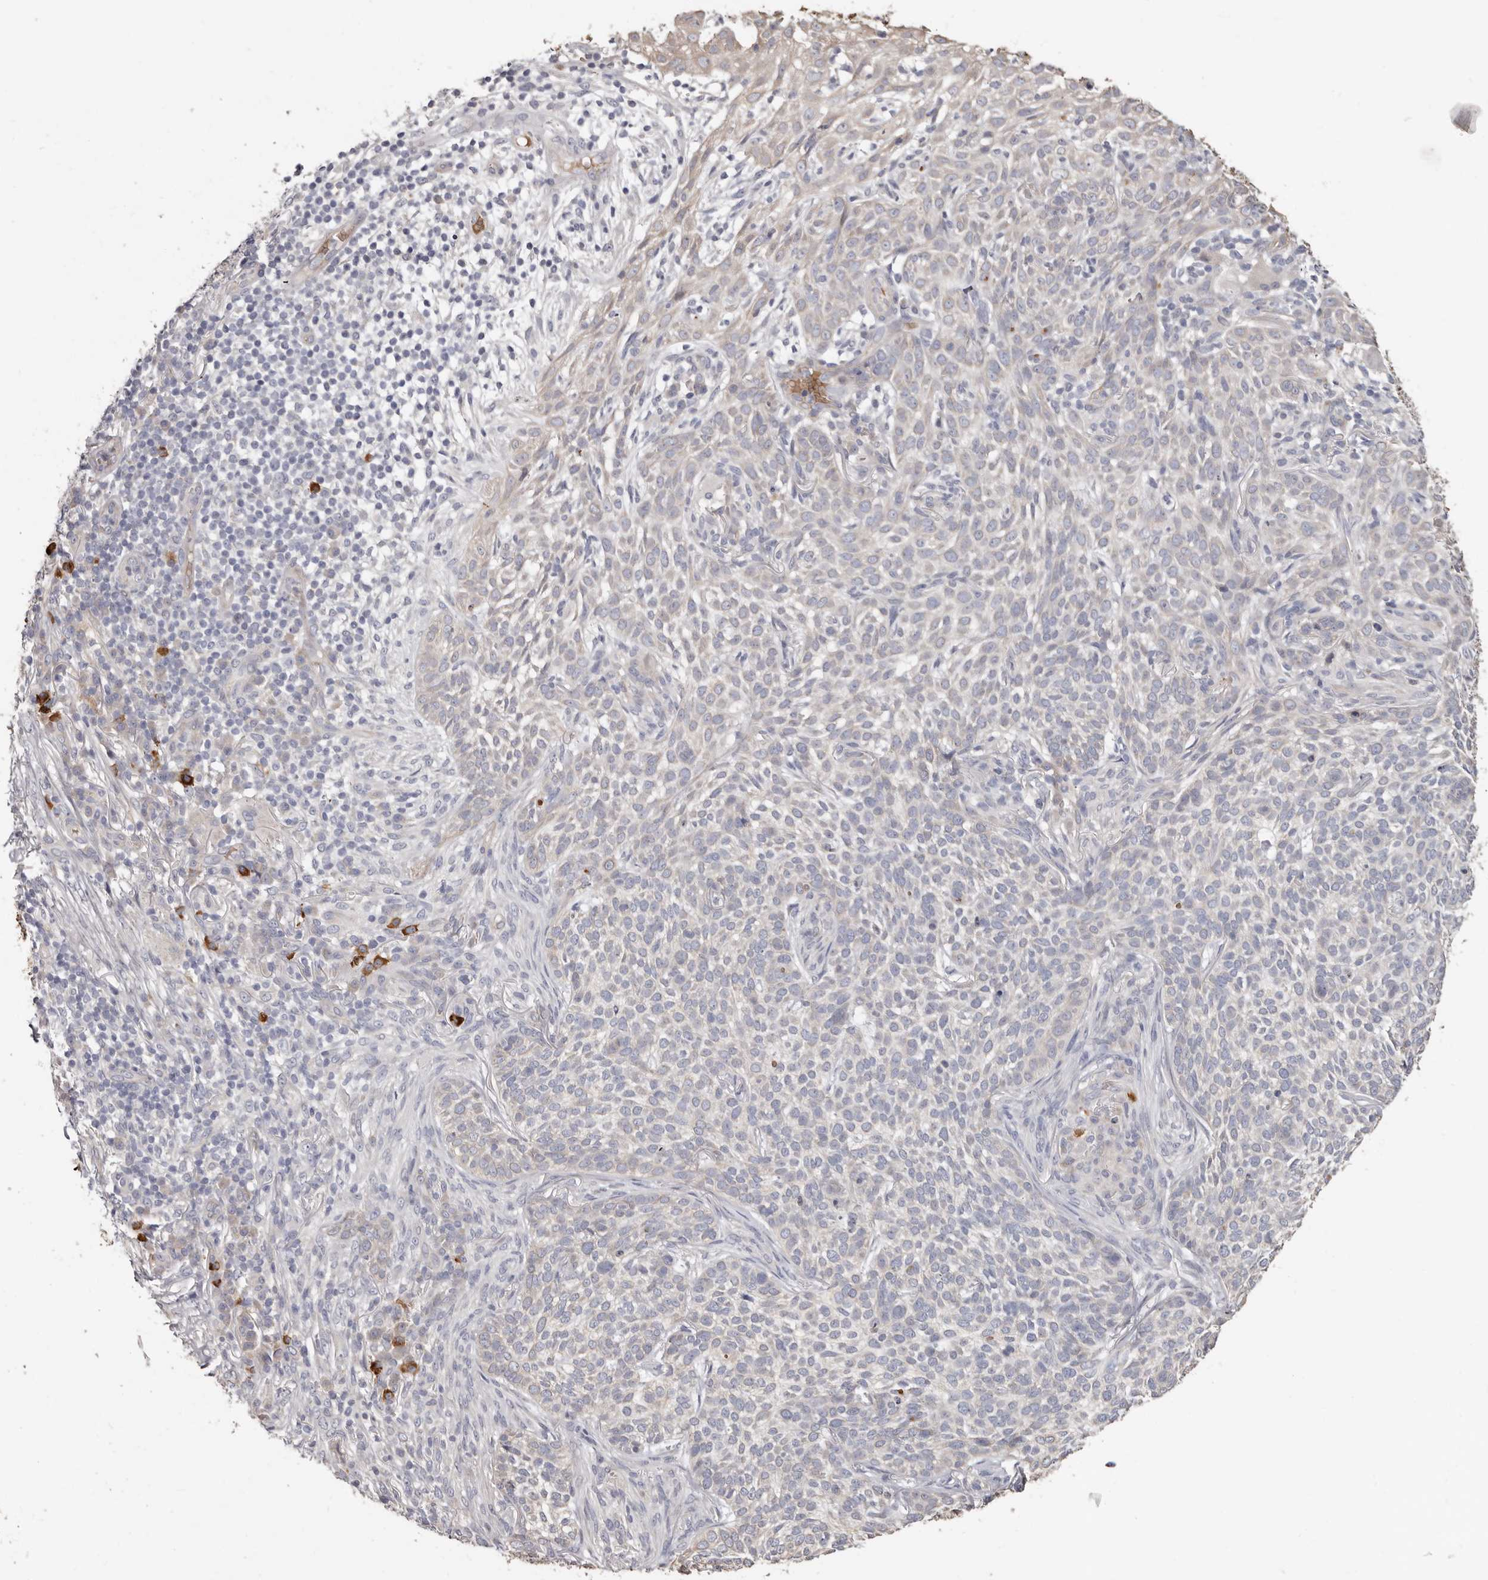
{"staining": {"intensity": "negative", "quantity": "none", "location": "none"}, "tissue": "skin cancer", "cell_type": "Tumor cells", "image_type": "cancer", "snomed": [{"axis": "morphology", "description": "Basal cell carcinoma"}, {"axis": "topography", "description": "Skin"}], "caption": "Tumor cells show no significant protein expression in skin cancer (basal cell carcinoma). (Stains: DAB (3,3'-diaminobenzidine) immunohistochemistry with hematoxylin counter stain, Microscopy: brightfield microscopy at high magnification).", "gene": "SPTA1", "patient": {"sex": "female", "age": 64}}